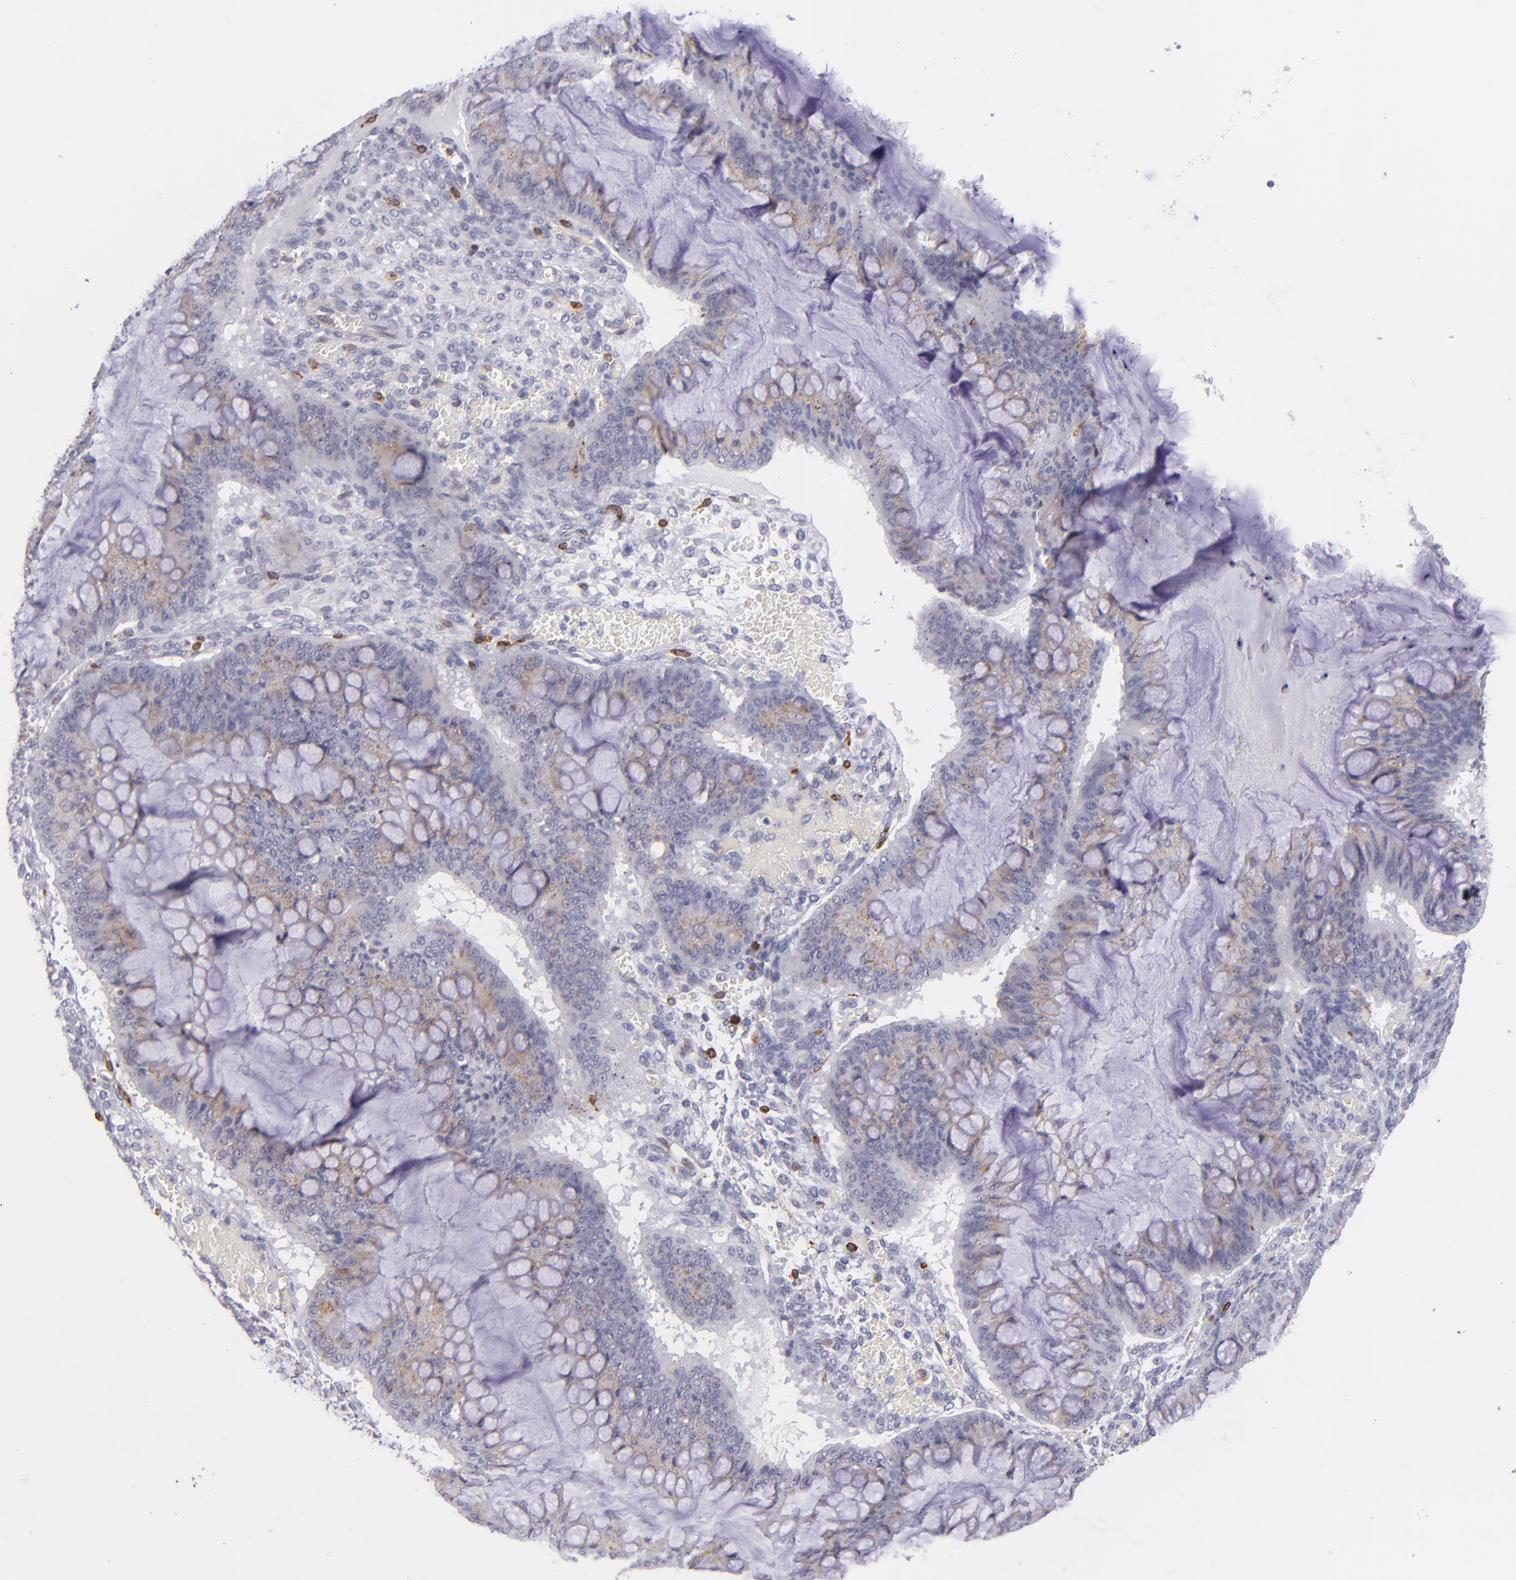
{"staining": {"intensity": "weak", "quantity": "25%-75%", "location": "cytoplasmic/membranous"}, "tissue": "ovarian cancer", "cell_type": "Tumor cells", "image_type": "cancer", "snomed": [{"axis": "morphology", "description": "Cystadenocarcinoma, mucinous, NOS"}, {"axis": "topography", "description": "Ovary"}], "caption": "This histopathology image exhibits ovarian cancer stained with immunohistochemistry to label a protein in brown. The cytoplasmic/membranous of tumor cells show weak positivity for the protein. Nuclei are counter-stained blue.", "gene": "CD74", "patient": {"sex": "female", "age": 73}}